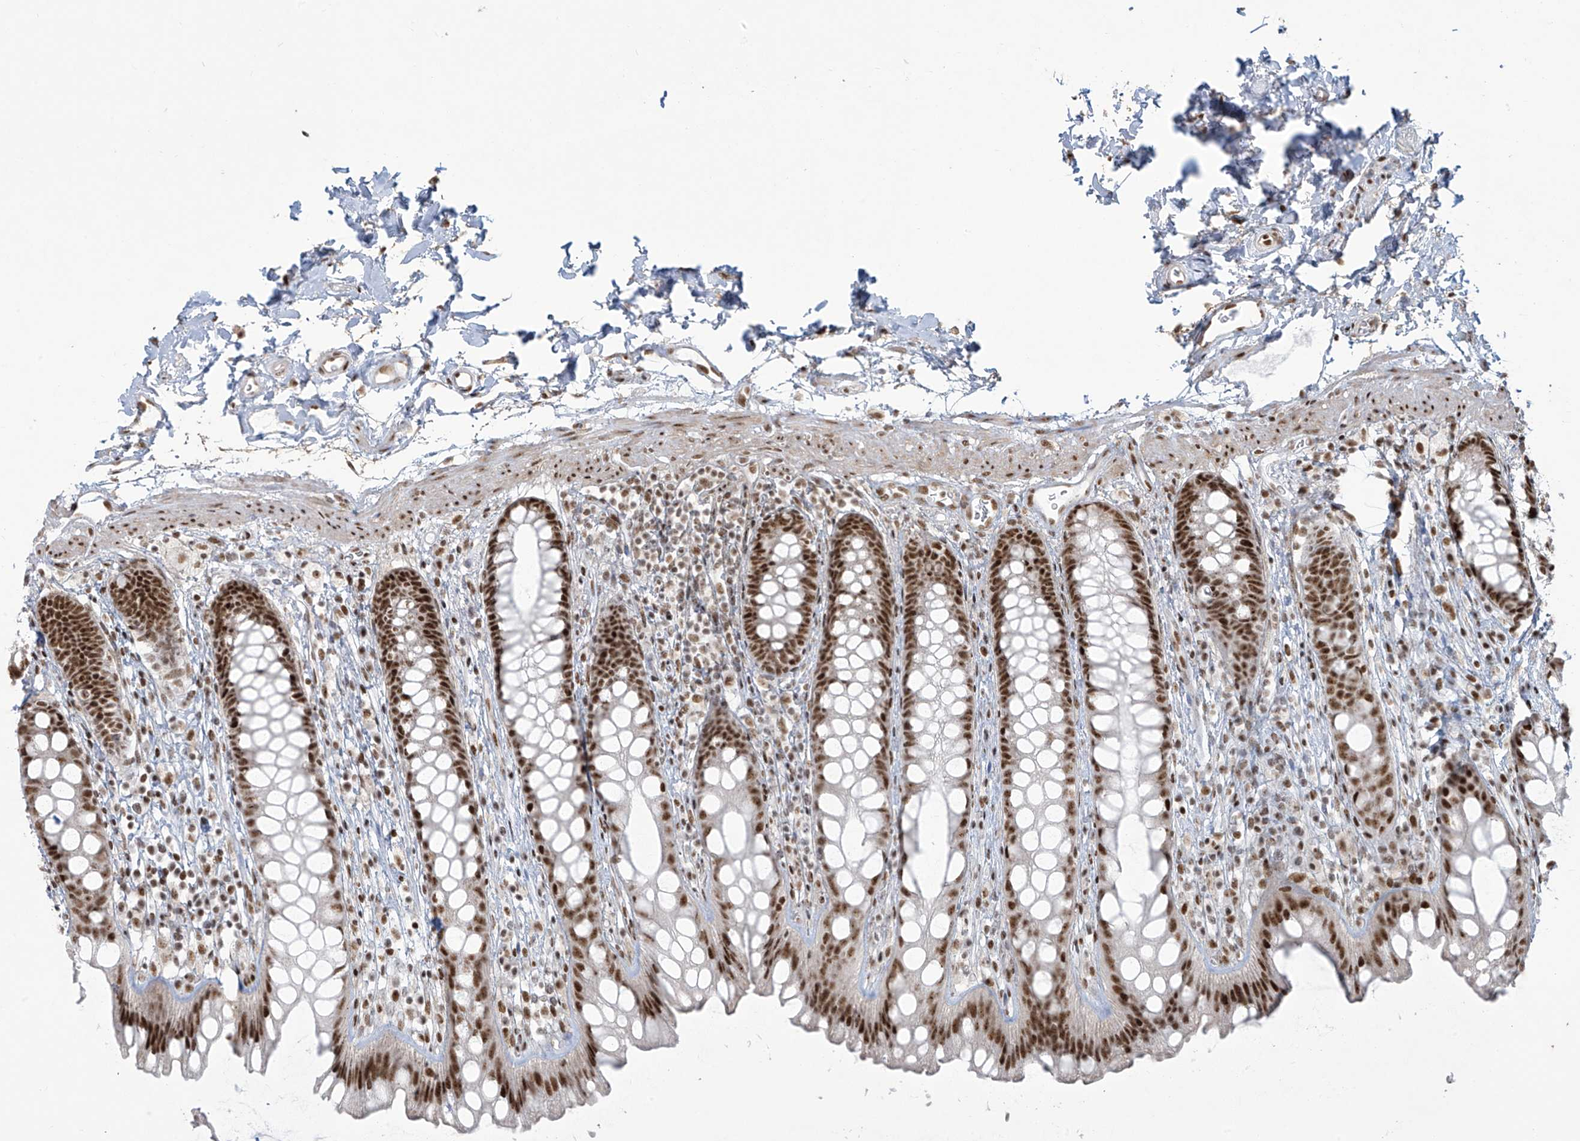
{"staining": {"intensity": "strong", "quantity": ">75%", "location": "nuclear"}, "tissue": "rectum", "cell_type": "Glandular cells", "image_type": "normal", "snomed": [{"axis": "morphology", "description": "Normal tissue, NOS"}, {"axis": "topography", "description": "Rectum"}], "caption": "Glandular cells display high levels of strong nuclear staining in approximately >75% of cells in unremarkable rectum.", "gene": "MS4A6A", "patient": {"sex": "female", "age": 65}}